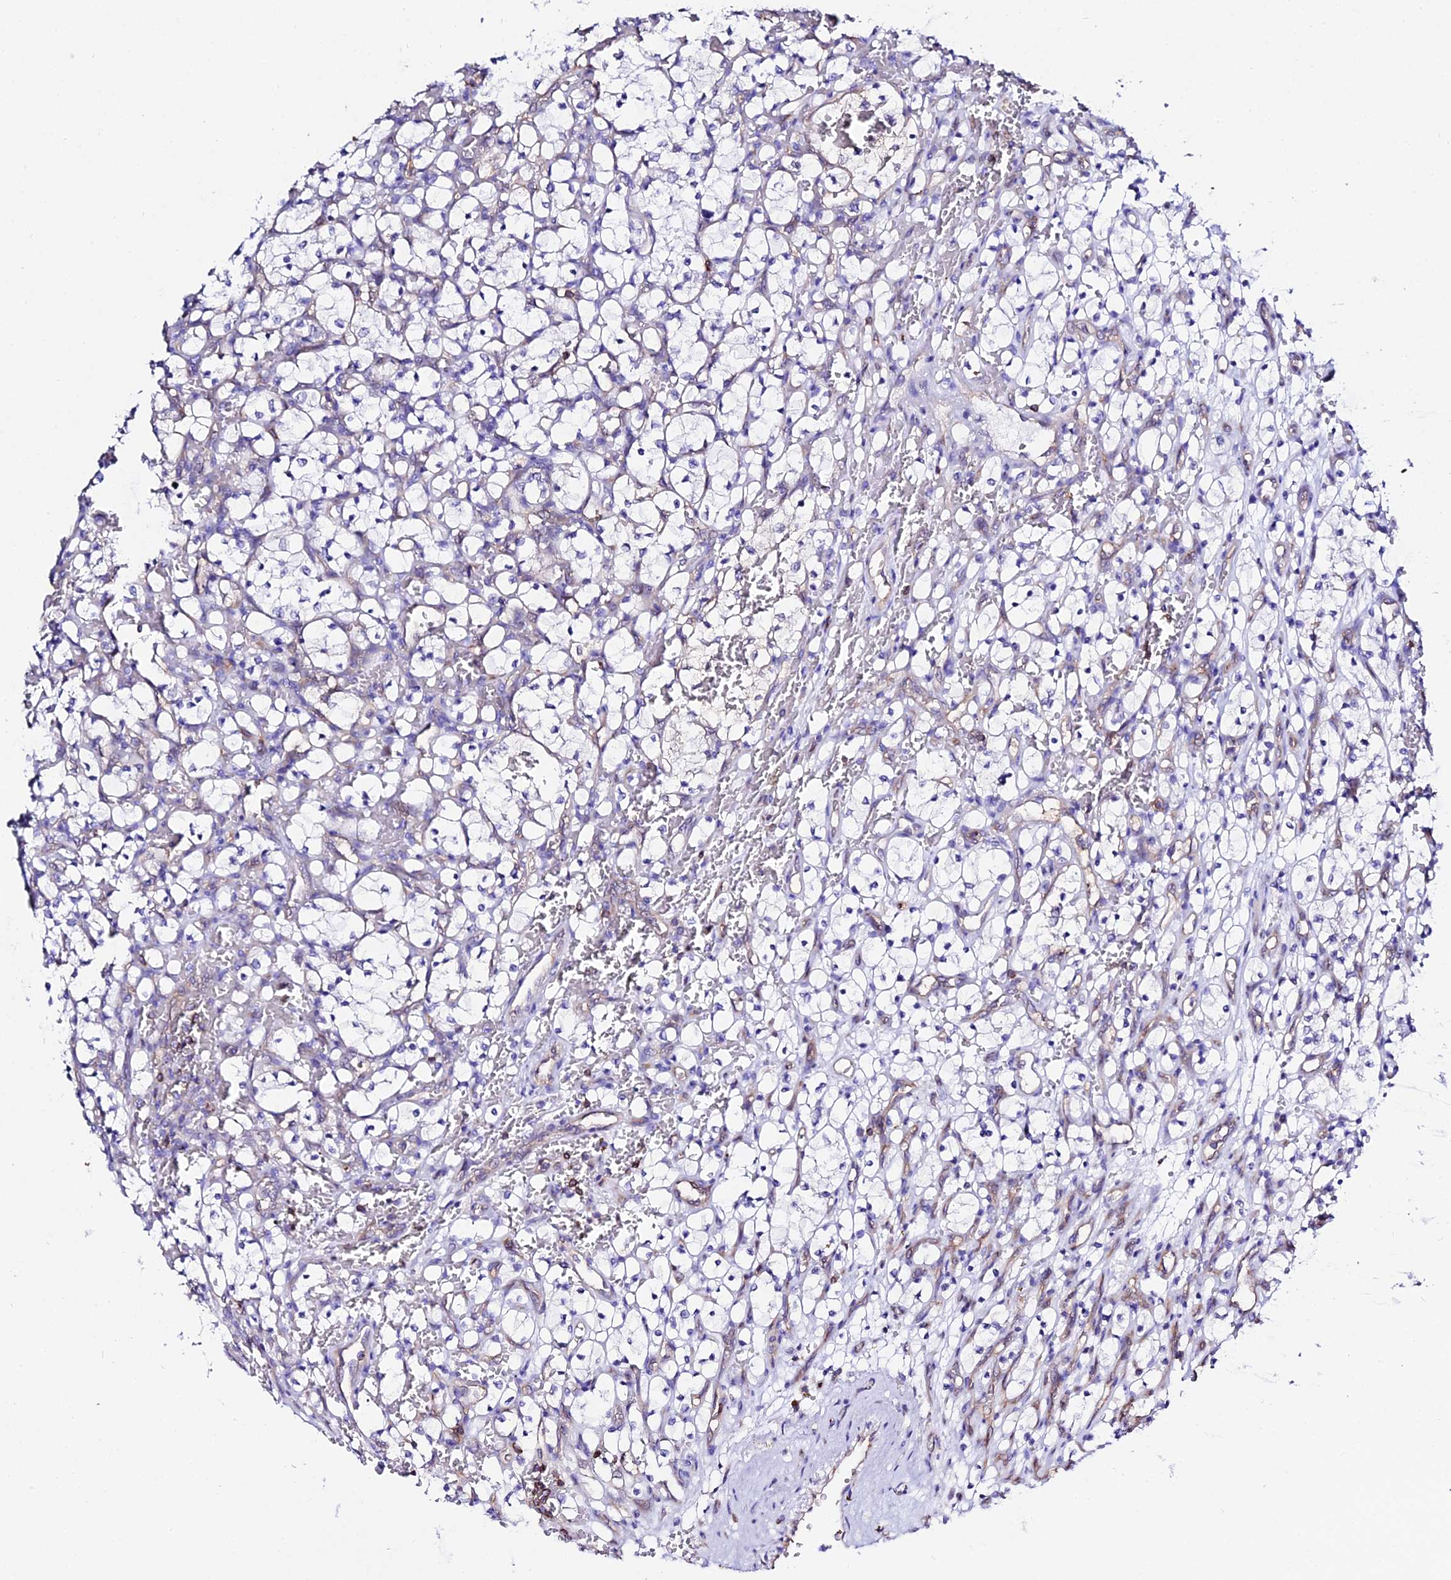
{"staining": {"intensity": "negative", "quantity": "none", "location": "none"}, "tissue": "renal cancer", "cell_type": "Tumor cells", "image_type": "cancer", "snomed": [{"axis": "morphology", "description": "Adenocarcinoma, NOS"}, {"axis": "topography", "description": "Kidney"}], "caption": "Renal cancer (adenocarcinoma) was stained to show a protein in brown. There is no significant staining in tumor cells.", "gene": "S100A16", "patient": {"sex": "female", "age": 69}}